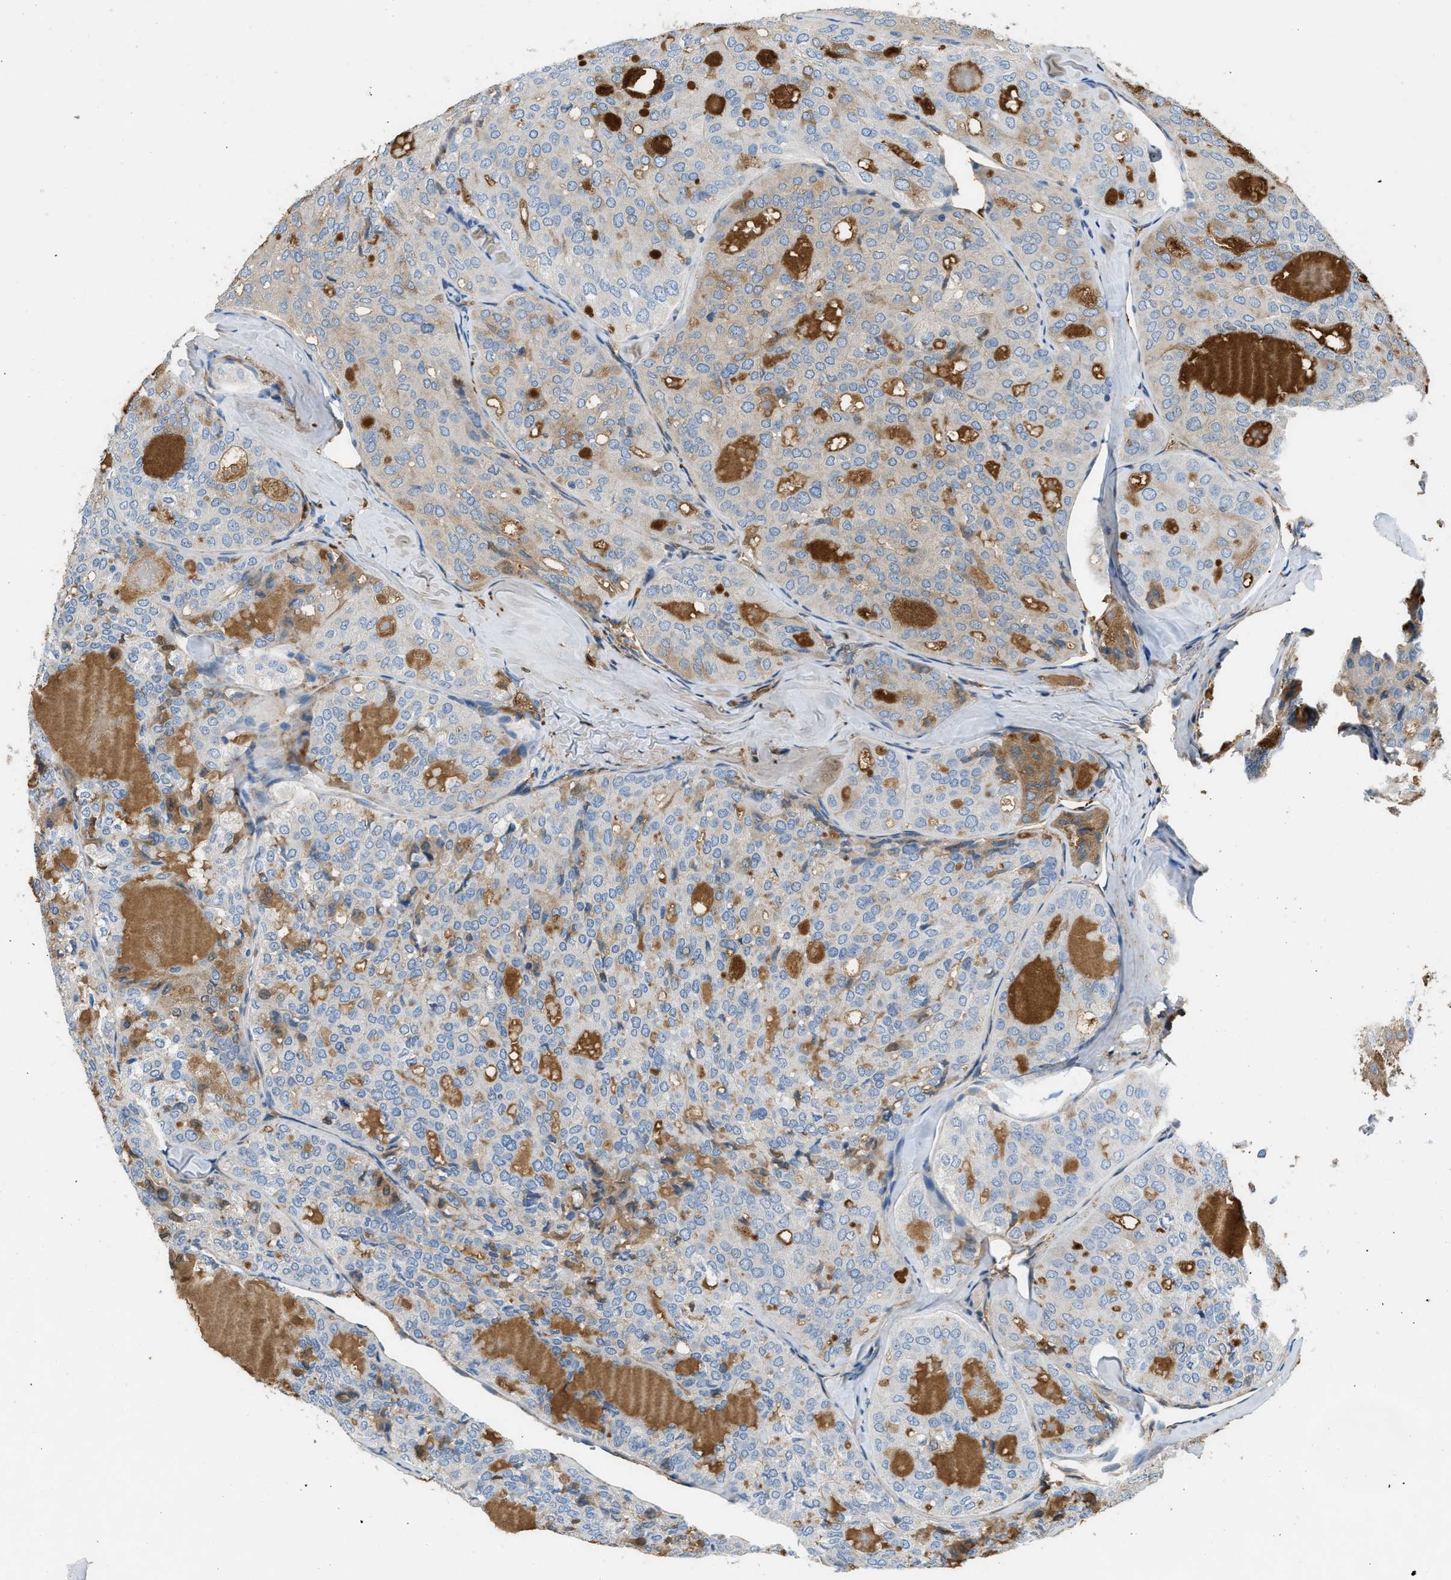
{"staining": {"intensity": "weak", "quantity": "<25%", "location": "cytoplasmic/membranous"}, "tissue": "thyroid cancer", "cell_type": "Tumor cells", "image_type": "cancer", "snomed": [{"axis": "morphology", "description": "Follicular adenoma carcinoma, NOS"}, {"axis": "topography", "description": "Thyroid gland"}], "caption": "Thyroid cancer was stained to show a protein in brown. There is no significant expression in tumor cells.", "gene": "STC1", "patient": {"sex": "male", "age": 75}}